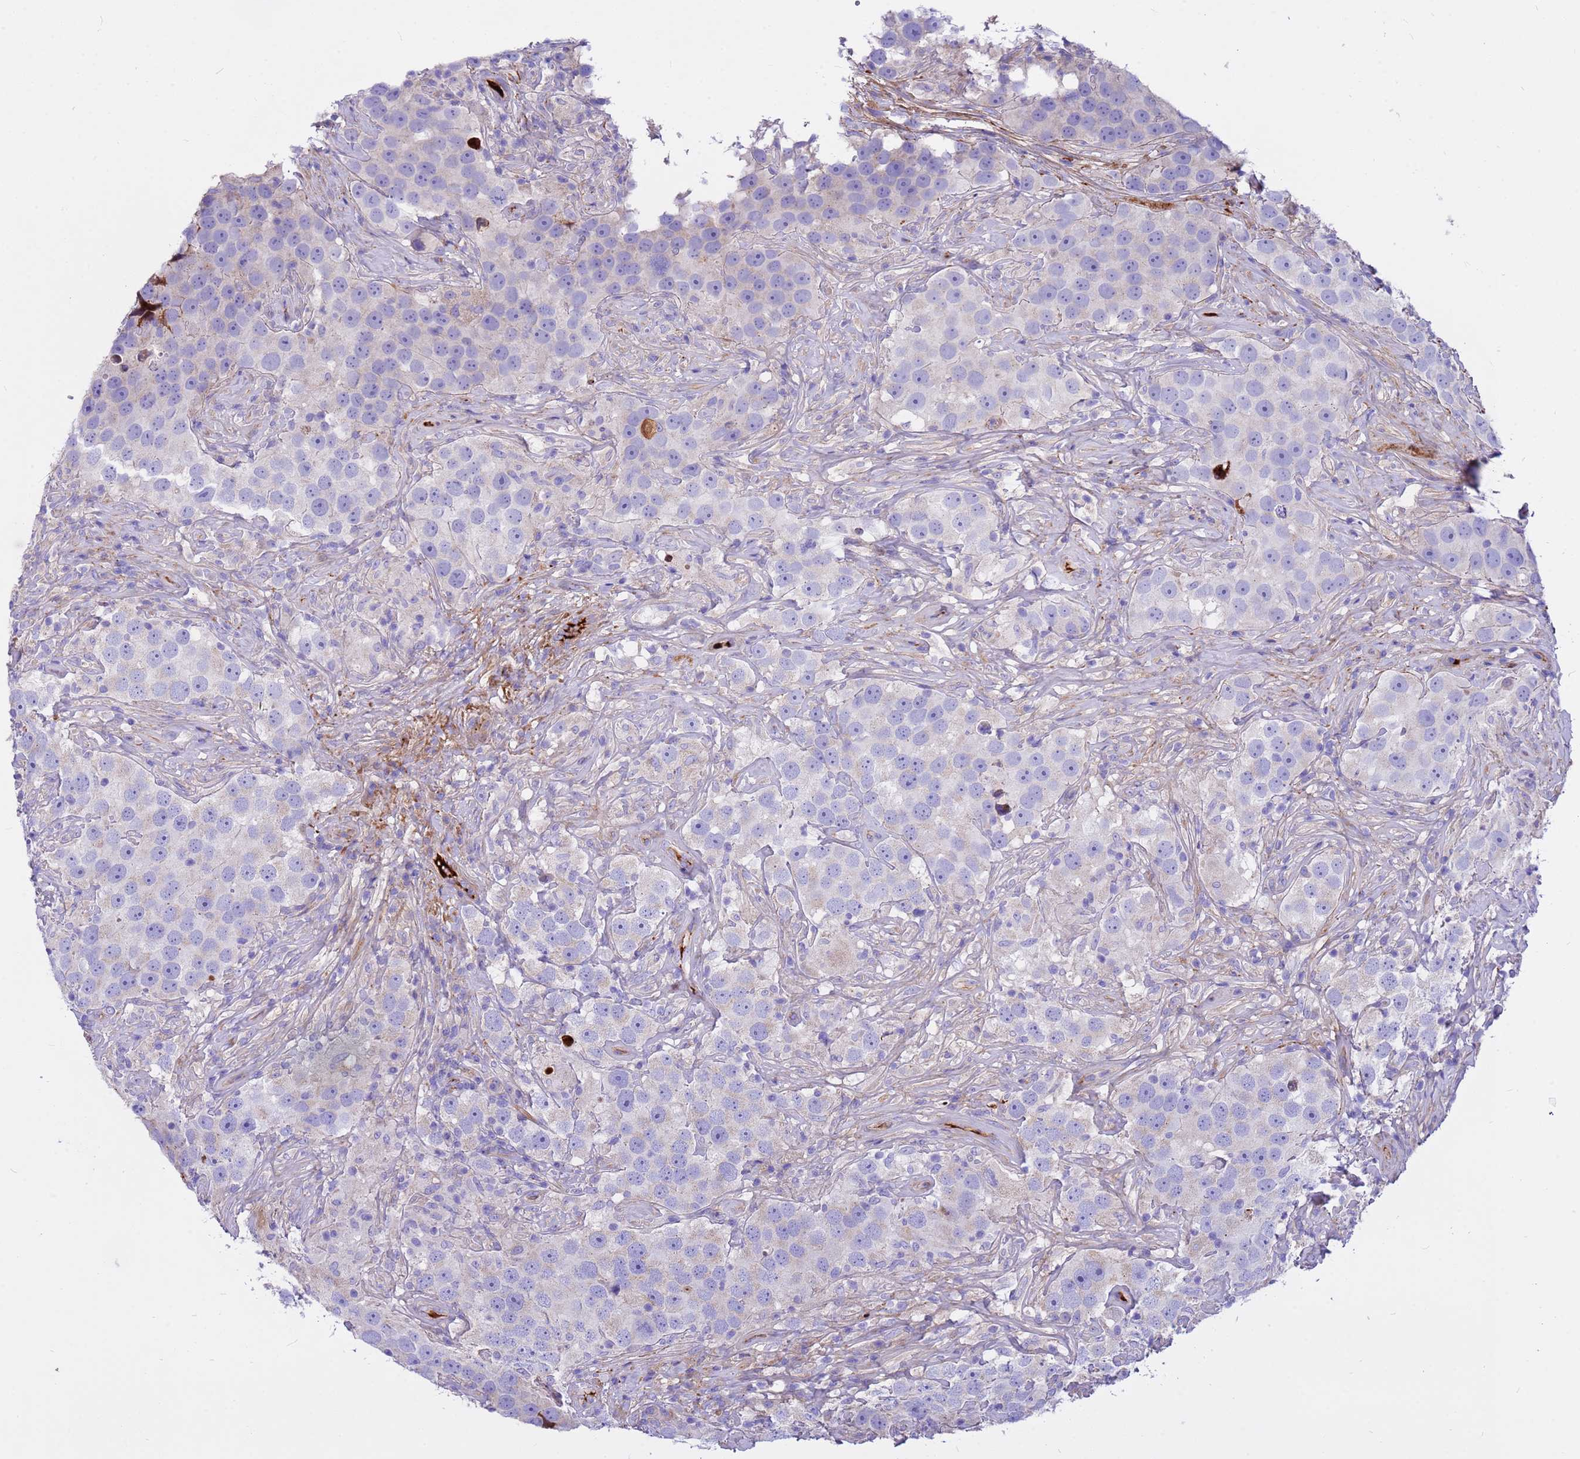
{"staining": {"intensity": "negative", "quantity": "none", "location": "none"}, "tissue": "testis cancer", "cell_type": "Tumor cells", "image_type": "cancer", "snomed": [{"axis": "morphology", "description": "Seminoma, NOS"}, {"axis": "topography", "description": "Testis"}], "caption": "Micrograph shows no protein expression in tumor cells of testis seminoma tissue.", "gene": "CRHBP", "patient": {"sex": "male", "age": 49}}